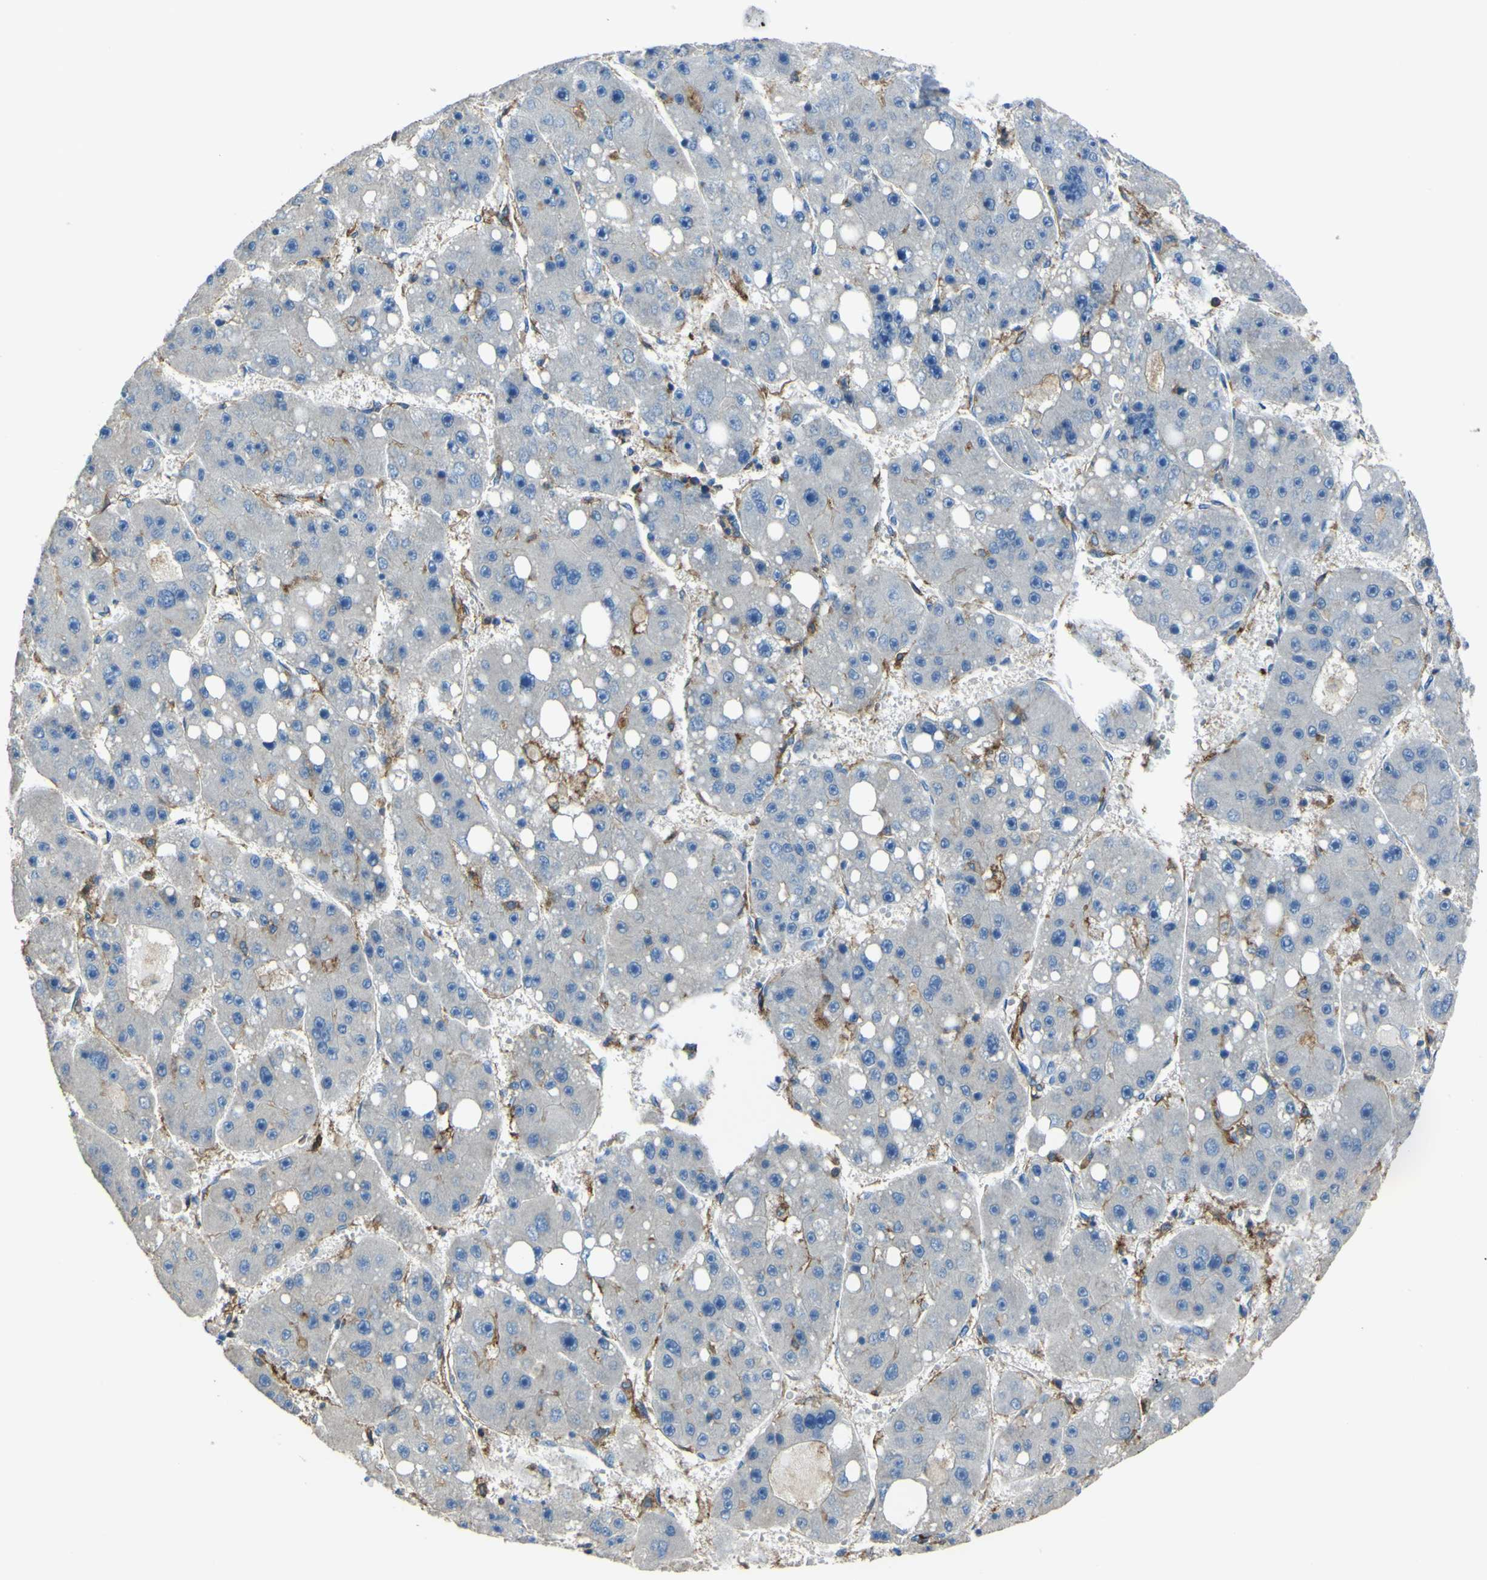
{"staining": {"intensity": "negative", "quantity": "none", "location": "none"}, "tissue": "liver cancer", "cell_type": "Tumor cells", "image_type": "cancer", "snomed": [{"axis": "morphology", "description": "Carcinoma, Hepatocellular, NOS"}, {"axis": "topography", "description": "Liver"}], "caption": "There is no significant staining in tumor cells of liver cancer (hepatocellular carcinoma).", "gene": "LAIR1", "patient": {"sex": "female", "age": 61}}